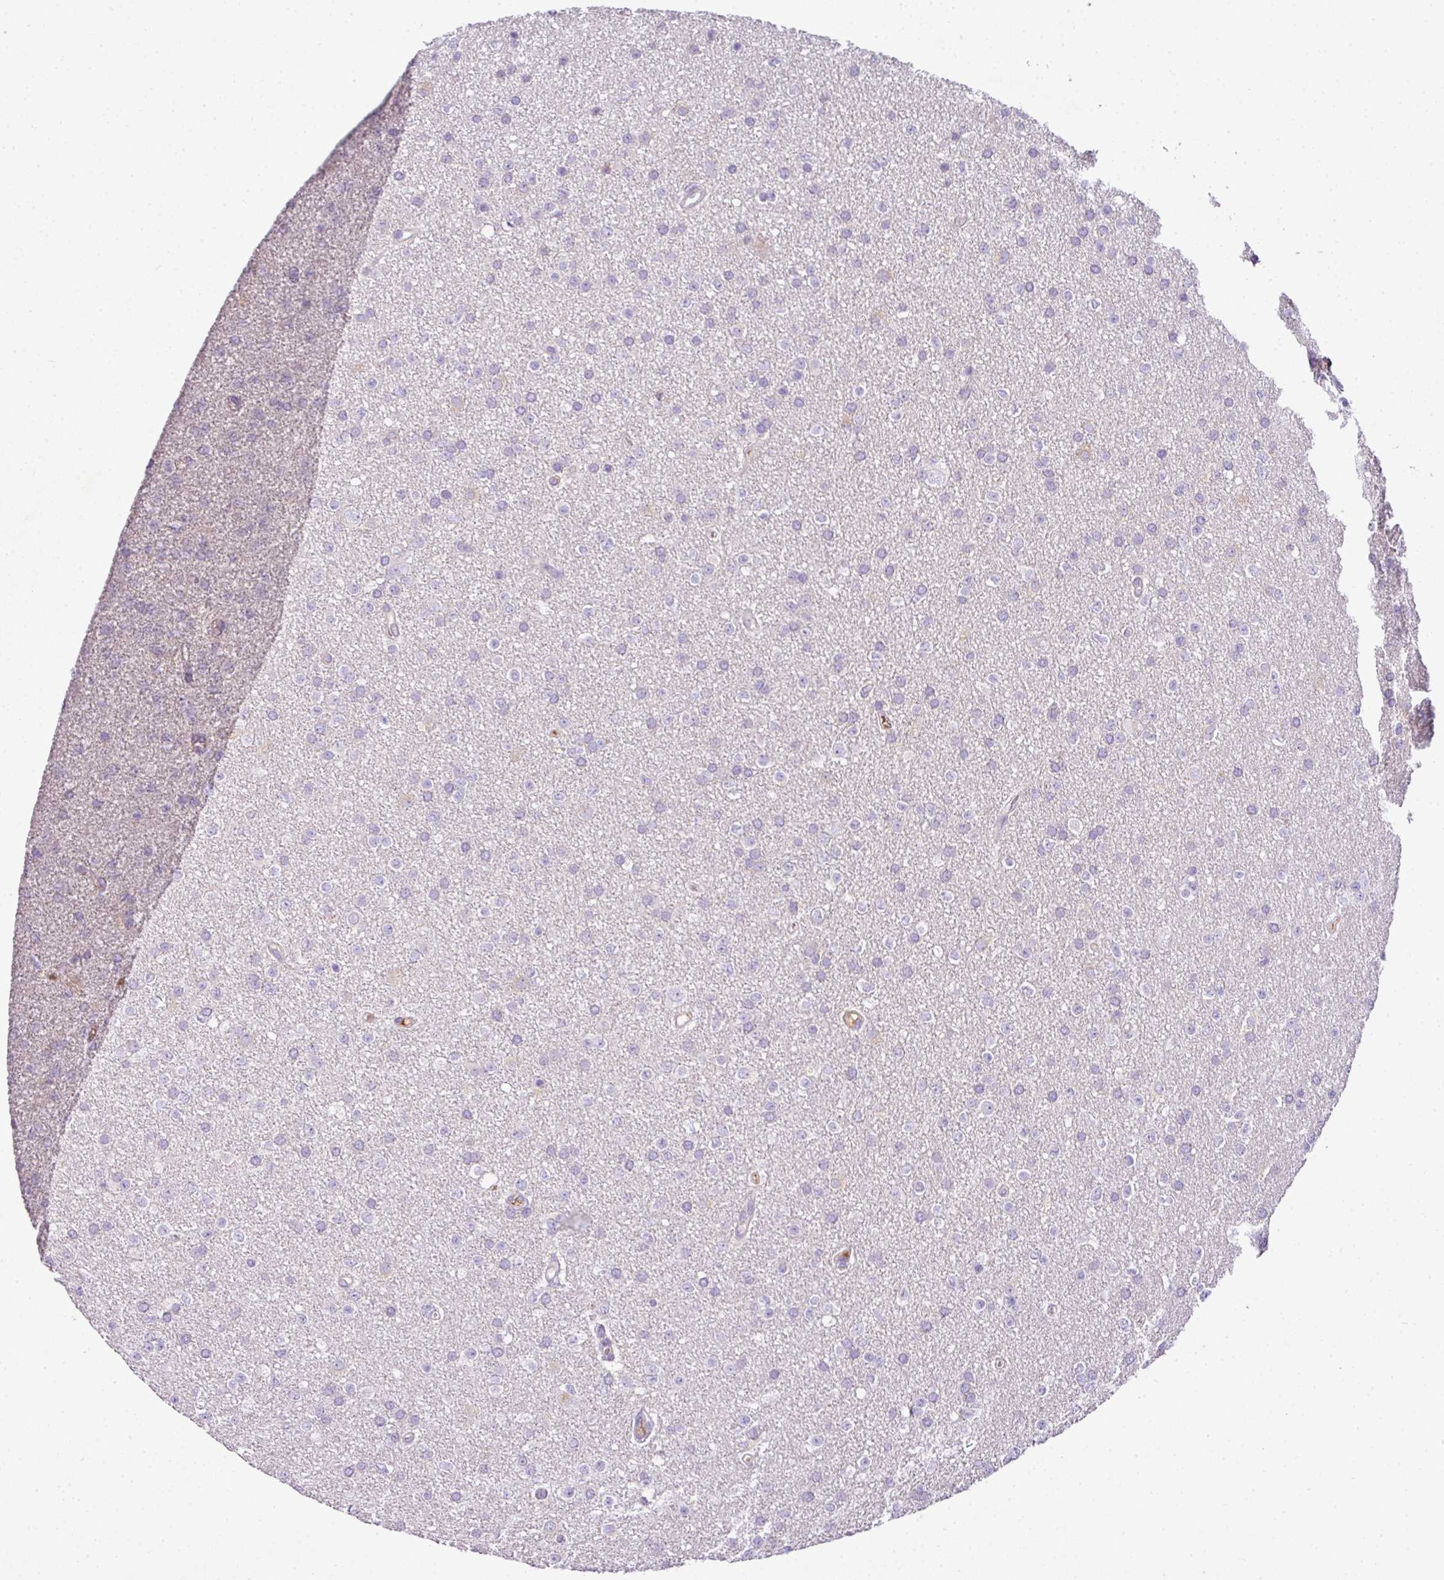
{"staining": {"intensity": "negative", "quantity": "none", "location": "none"}, "tissue": "glioma", "cell_type": "Tumor cells", "image_type": "cancer", "snomed": [{"axis": "morphology", "description": "Glioma, malignant, Low grade"}, {"axis": "topography", "description": "Brain"}], "caption": "This is a micrograph of immunohistochemistry staining of malignant glioma (low-grade), which shows no expression in tumor cells.", "gene": "C4B", "patient": {"sex": "female", "age": 34}}